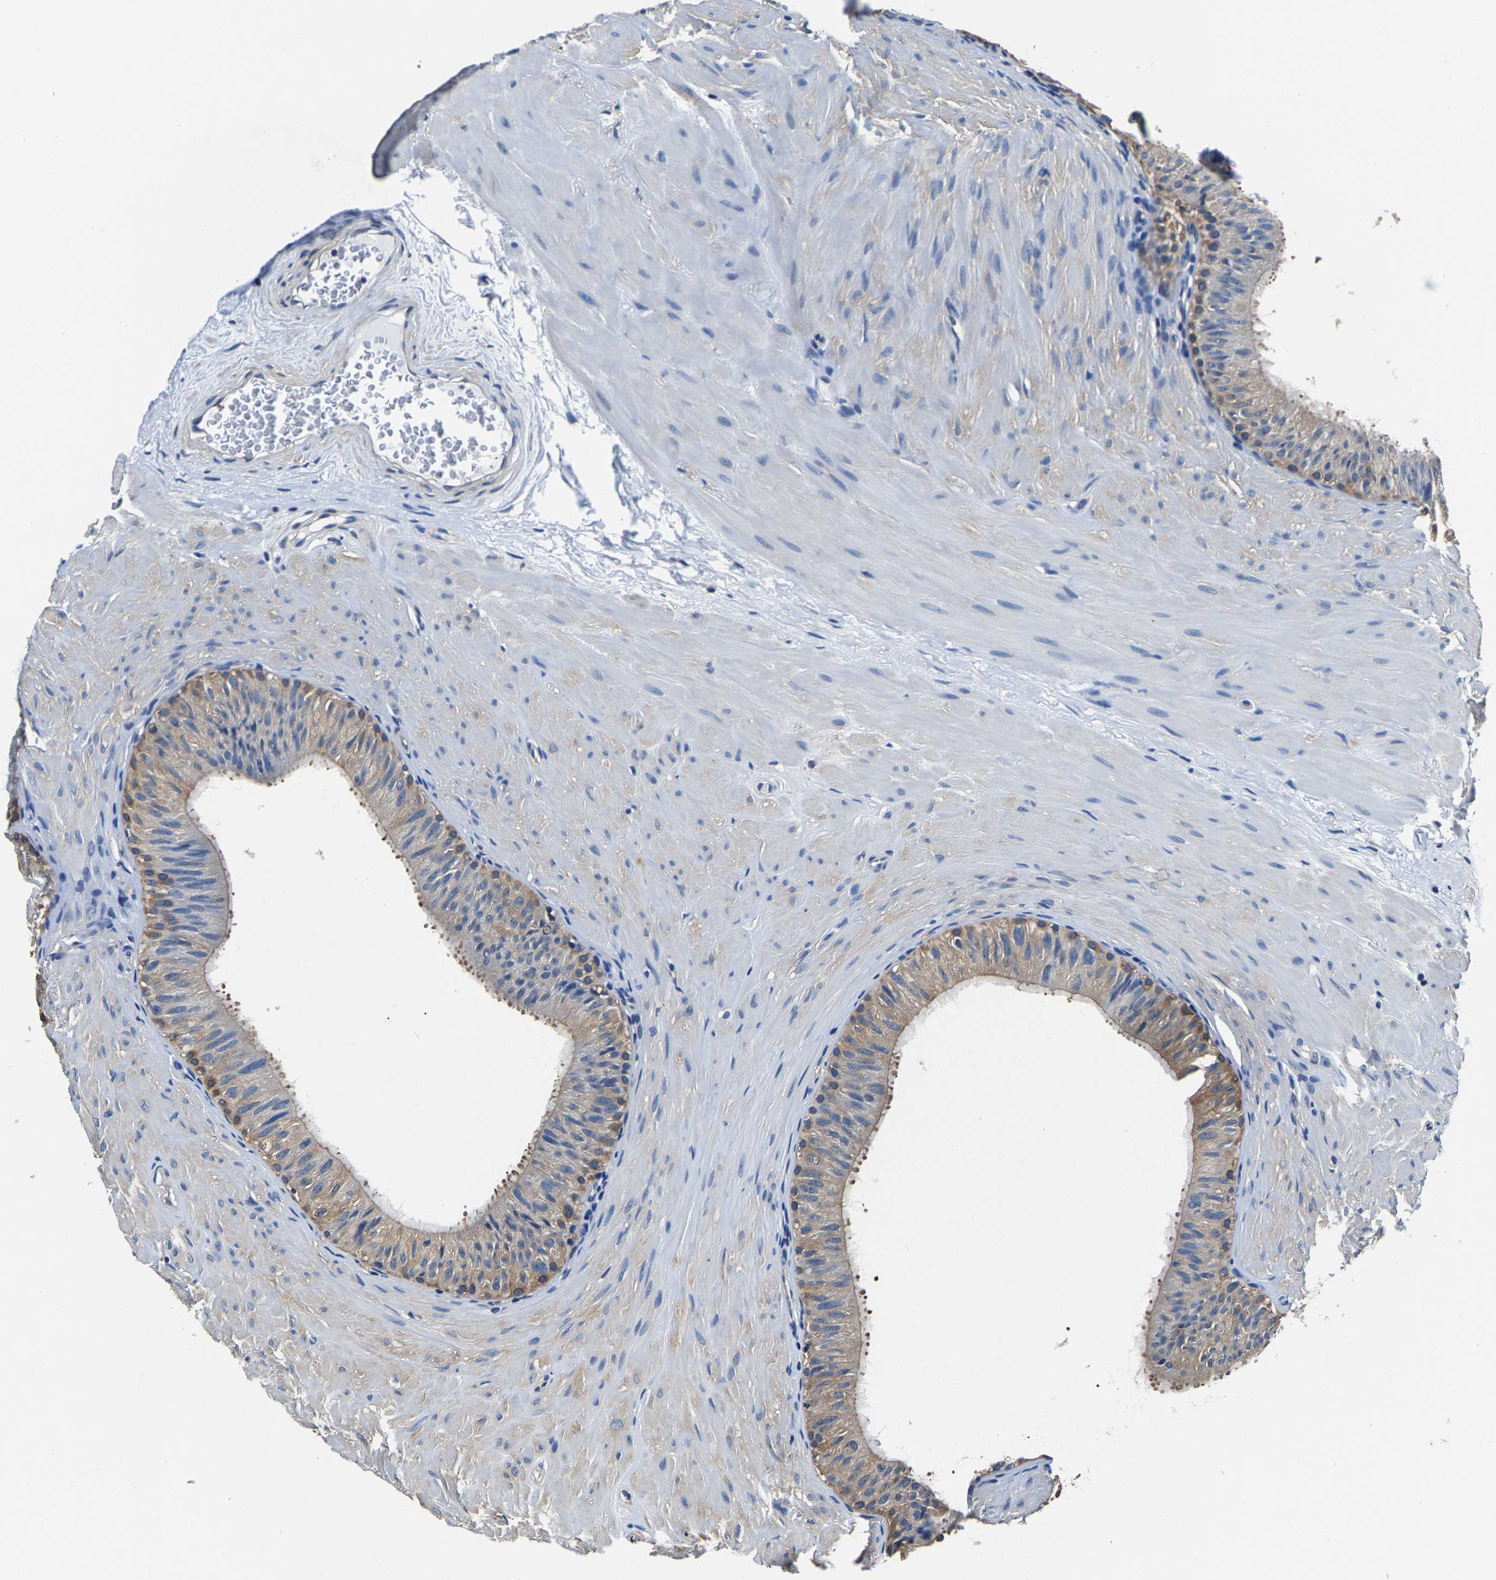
{"staining": {"intensity": "moderate", "quantity": "<25%", "location": "cytoplasmic/membranous"}, "tissue": "epididymis", "cell_type": "Glandular cells", "image_type": "normal", "snomed": [{"axis": "morphology", "description": "Normal tissue, NOS"}, {"axis": "topography", "description": "Epididymis"}], "caption": "Brown immunohistochemical staining in unremarkable human epididymis reveals moderate cytoplasmic/membranous positivity in about <25% of glandular cells.", "gene": "ALDOB", "patient": {"sex": "male", "age": 34}}